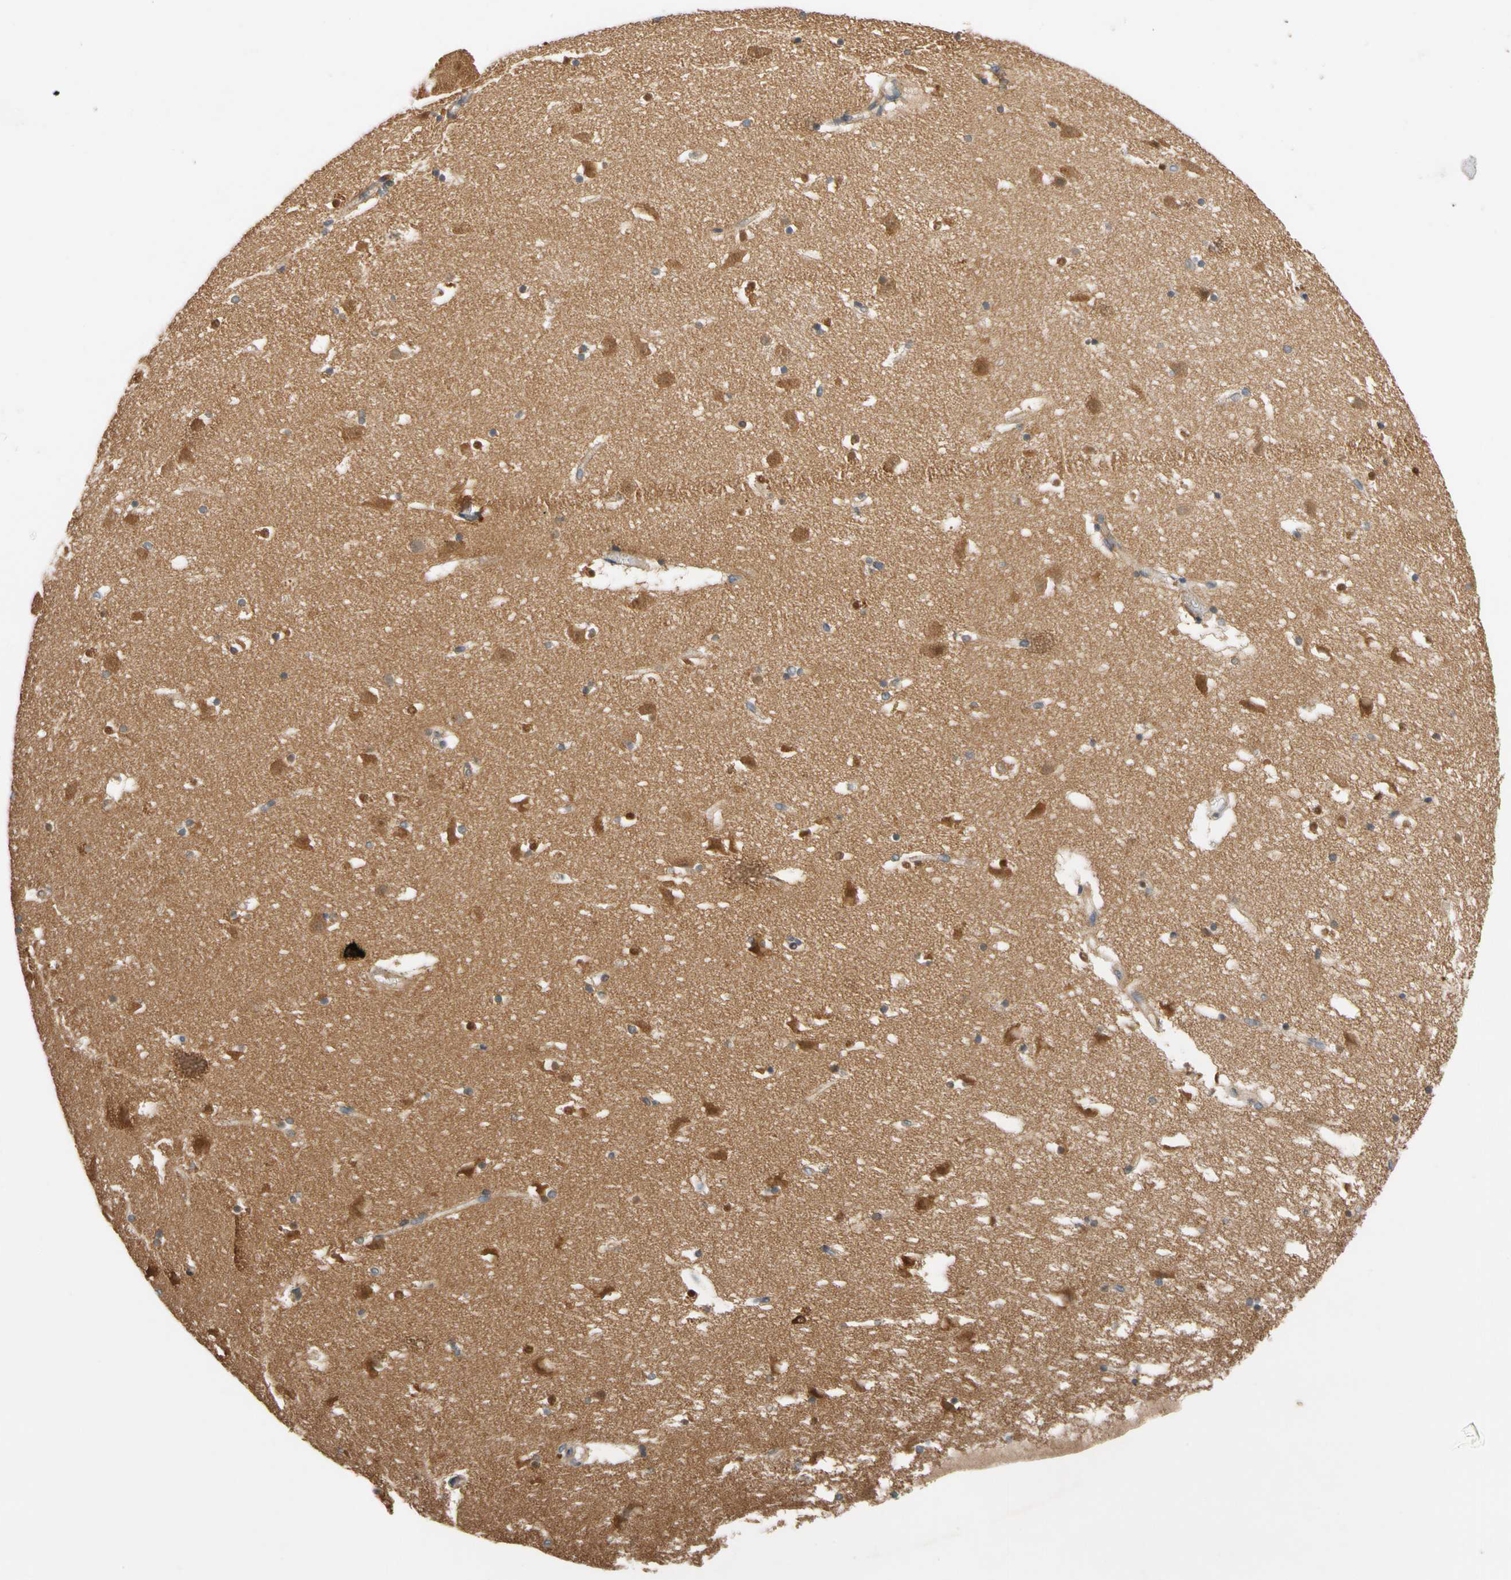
{"staining": {"intensity": "weak", "quantity": "25%-75%", "location": "cytoplasmic/membranous"}, "tissue": "caudate", "cell_type": "Glial cells", "image_type": "normal", "snomed": [{"axis": "morphology", "description": "Normal tissue, NOS"}, {"axis": "topography", "description": "Lateral ventricle wall"}], "caption": "An IHC image of benign tissue is shown. Protein staining in brown labels weak cytoplasmic/membranous positivity in caudate within glial cells.", "gene": "USP12", "patient": {"sex": "male", "age": 45}}